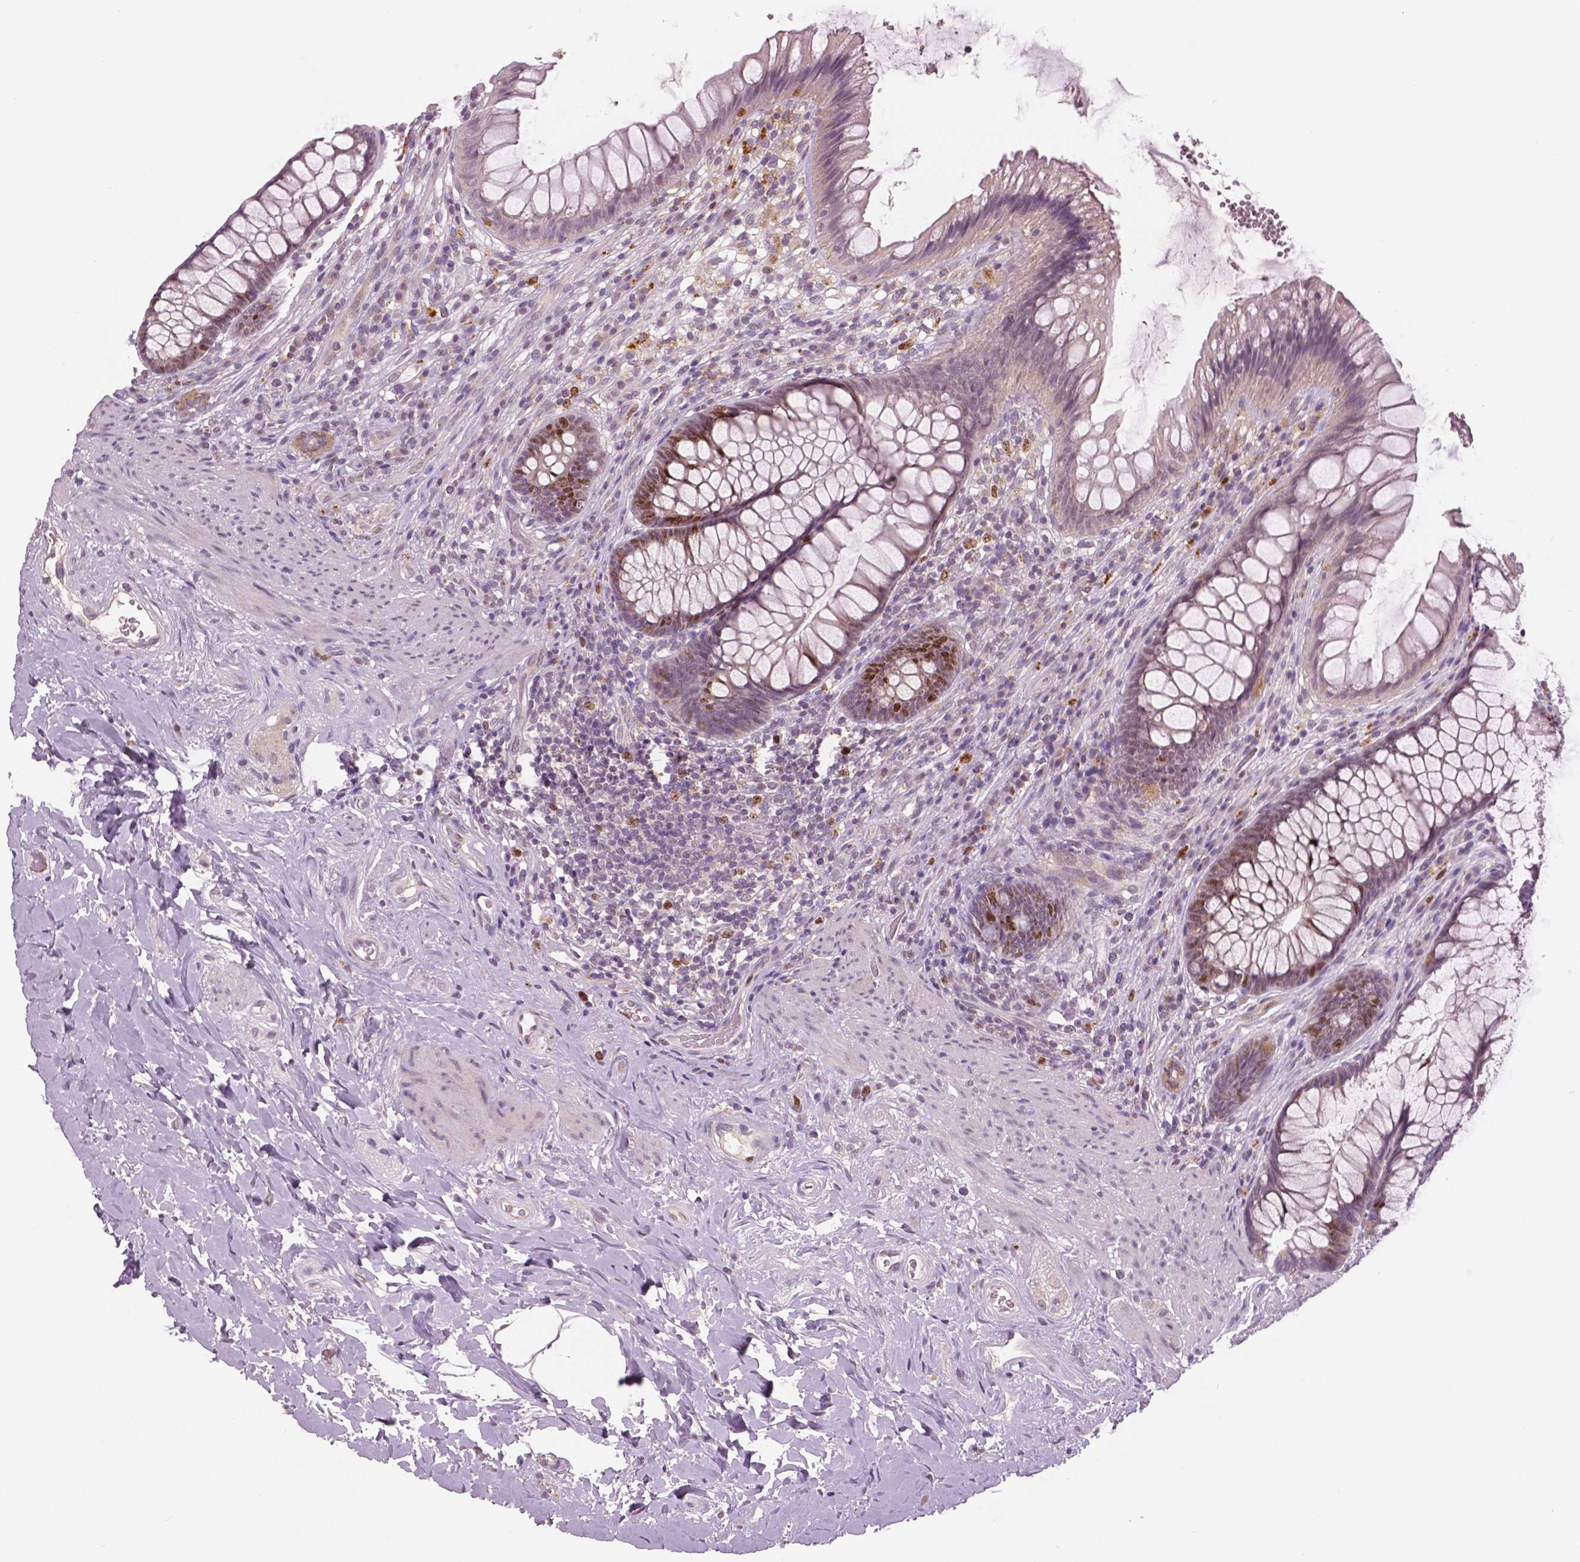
{"staining": {"intensity": "moderate", "quantity": "<25%", "location": "nuclear"}, "tissue": "rectum", "cell_type": "Glandular cells", "image_type": "normal", "snomed": [{"axis": "morphology", "description": "Normal tissue, NOS"}, {"axis": "topography", "description": "Rectum"}], "caption": "The photomicrograph demonstrates immunohistochemical staining of normal rectum. There is moderate nuclear positivity is appreciated in approximately <25% of glandular cells.", "gene": "MKI67", "patient": {"sex": "male", "age": 53}}